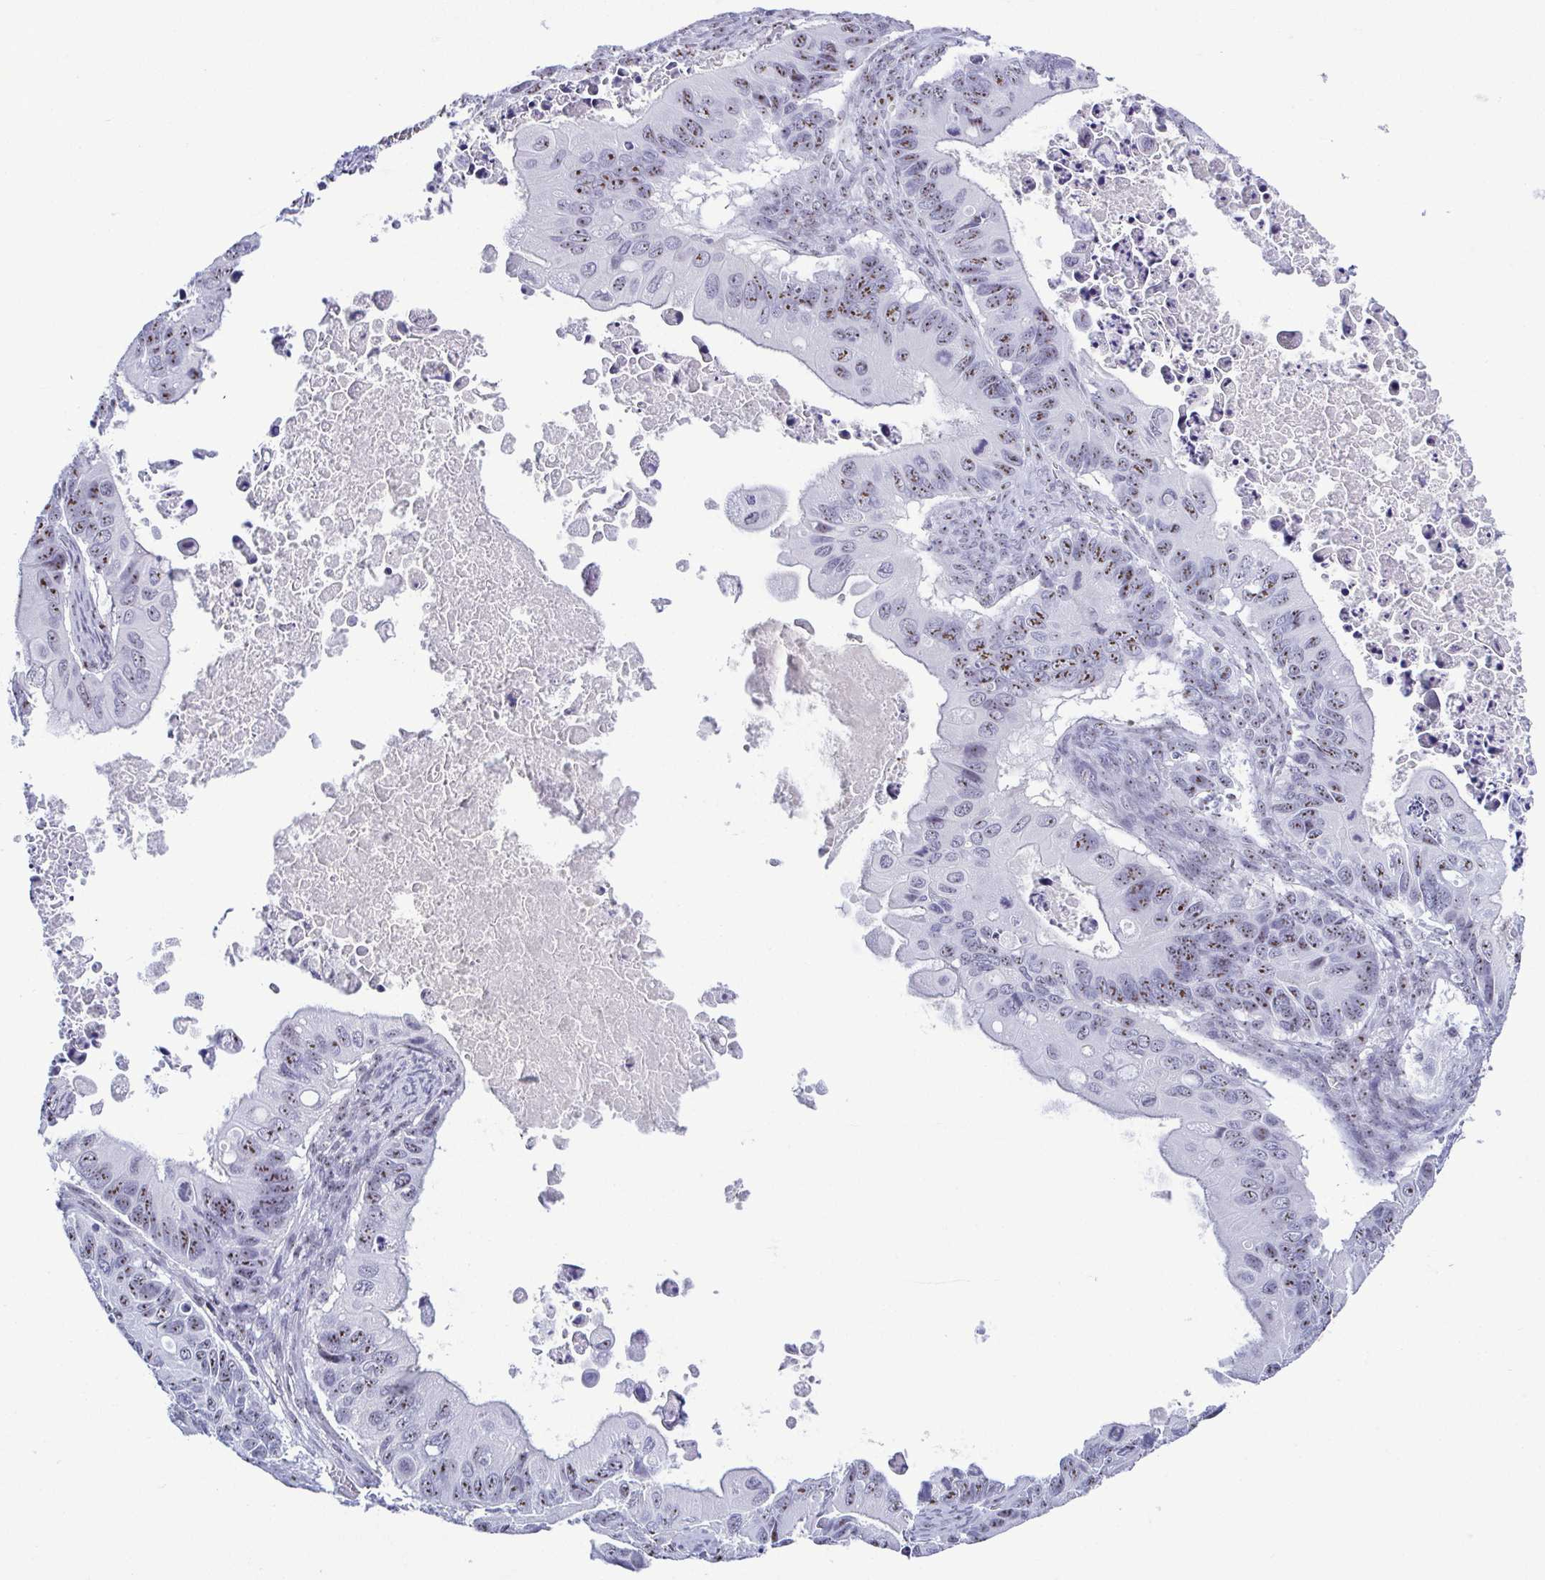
{"staining": {"intensity": "moderate", "quantity": ">75%", "location": "nuclear"}, "tissue": "ovarian cancer", "cell_type": "Tumor cells", "image_type": "cancer", "snomed": [{"axis": "morphology", "description": "Cystadenocarcinoma, mucinous, NOS"}, {"axis": "topography", "description": "Ovary"}], "caption": "This is an image of immunohistochemistry staining of mucinous cystadenocarcinoma (ovarian), which shows moderate positivity in the nuclear of tumor cells.", "gene": "BZW1", "patient": {"sex": "female", "age": 64}}